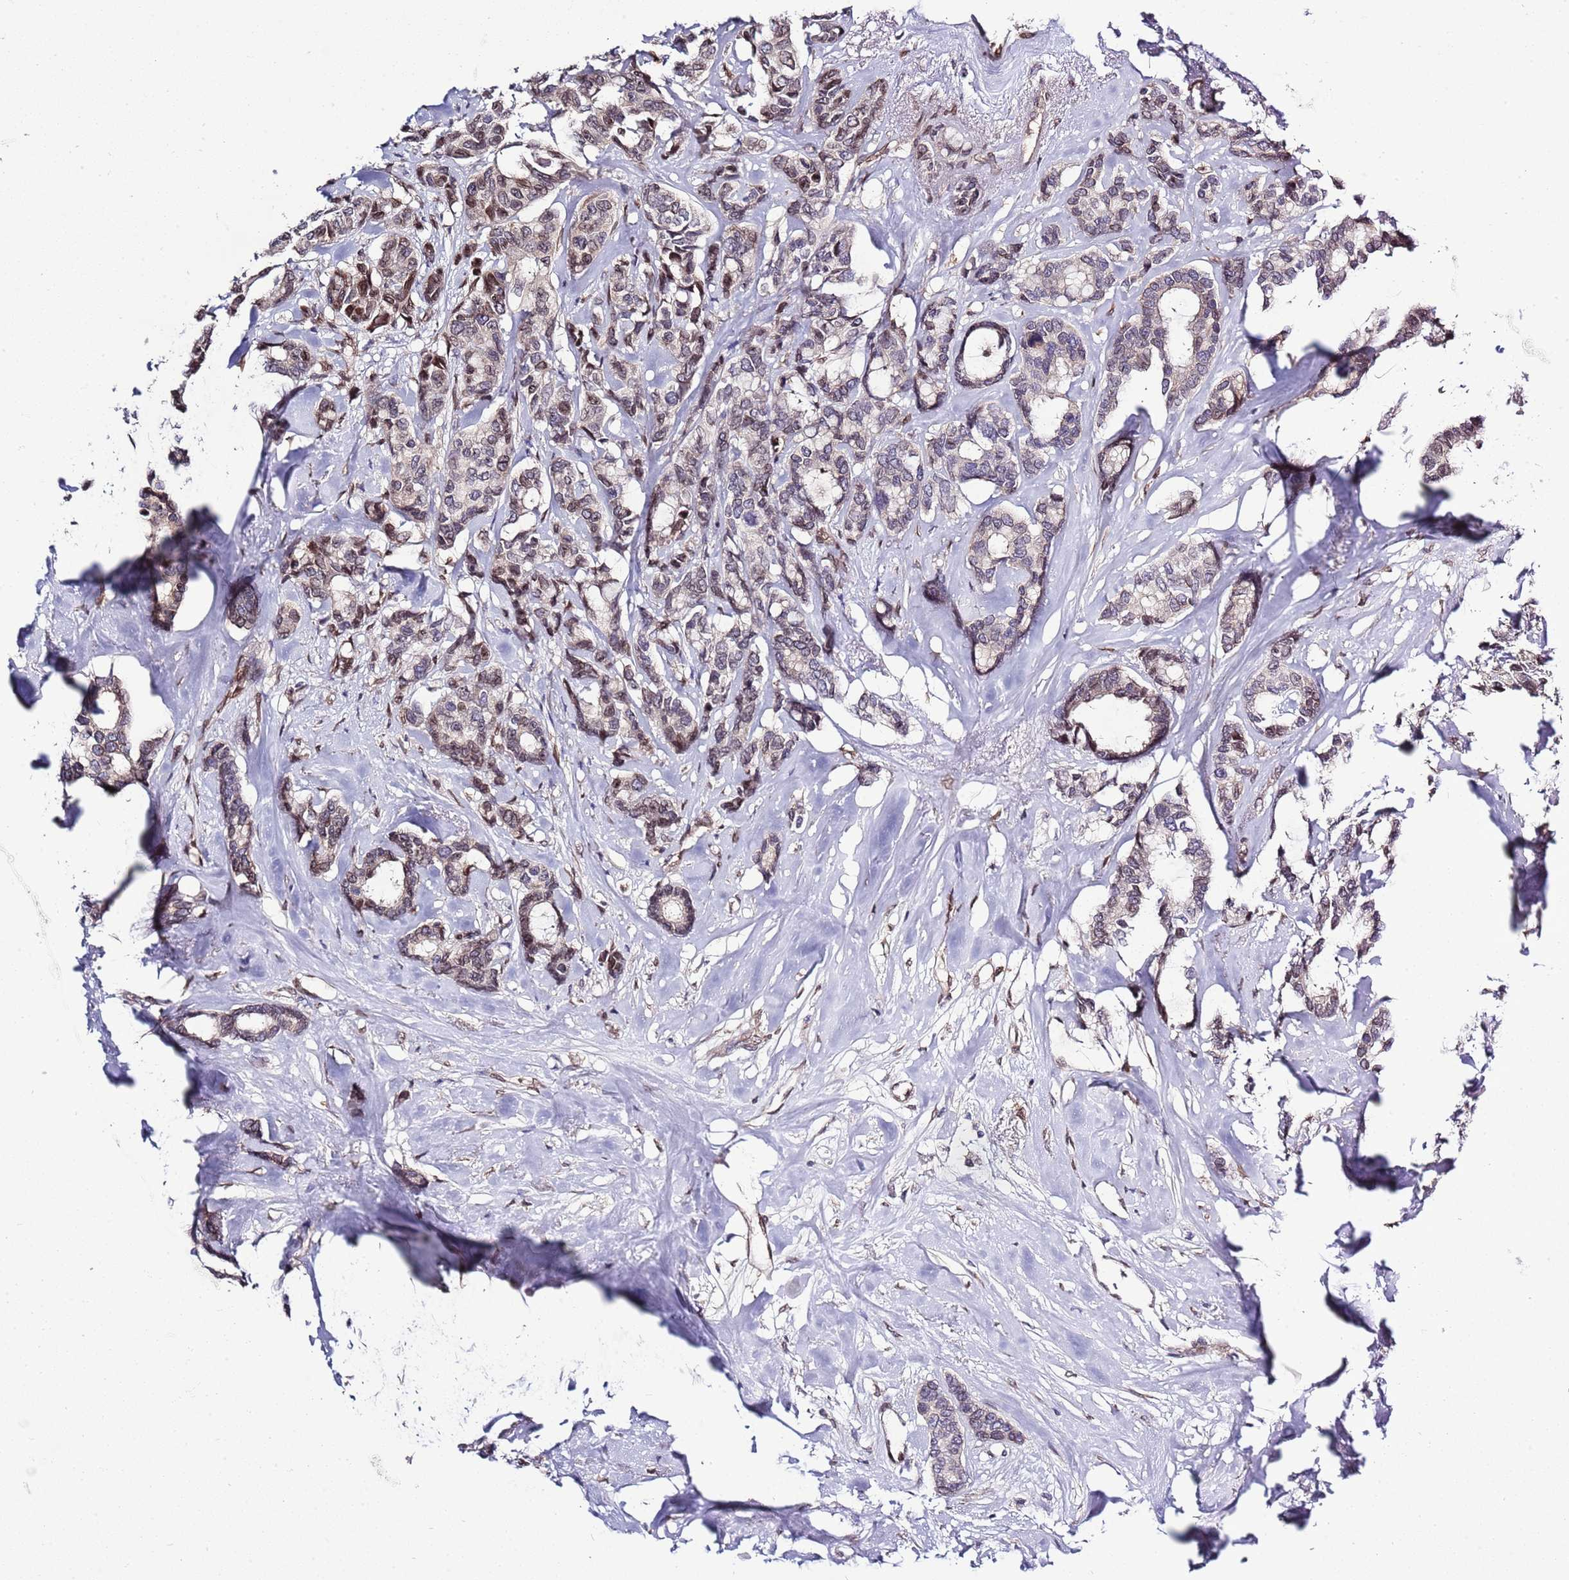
{"staining": {"intensity": "weak", "quantity": "25%-75%", "location": "nuclear"}, "tissue": "breast cancer", "cell_type": "Tumor cells", "image_type": "cancer", "snomed": [{"axis": "morphology", "description": "Duct carcinoma"}, {"axis": "topography", "description": "Breast"}], "caption": "Weak nuclear protein staining is identified in about 25%-75% of tumor cells in breast cancer (infiltrating ductal carcinoma).", "gene": "ZNF665", "patient": {"sex": "female", "age": 87}}